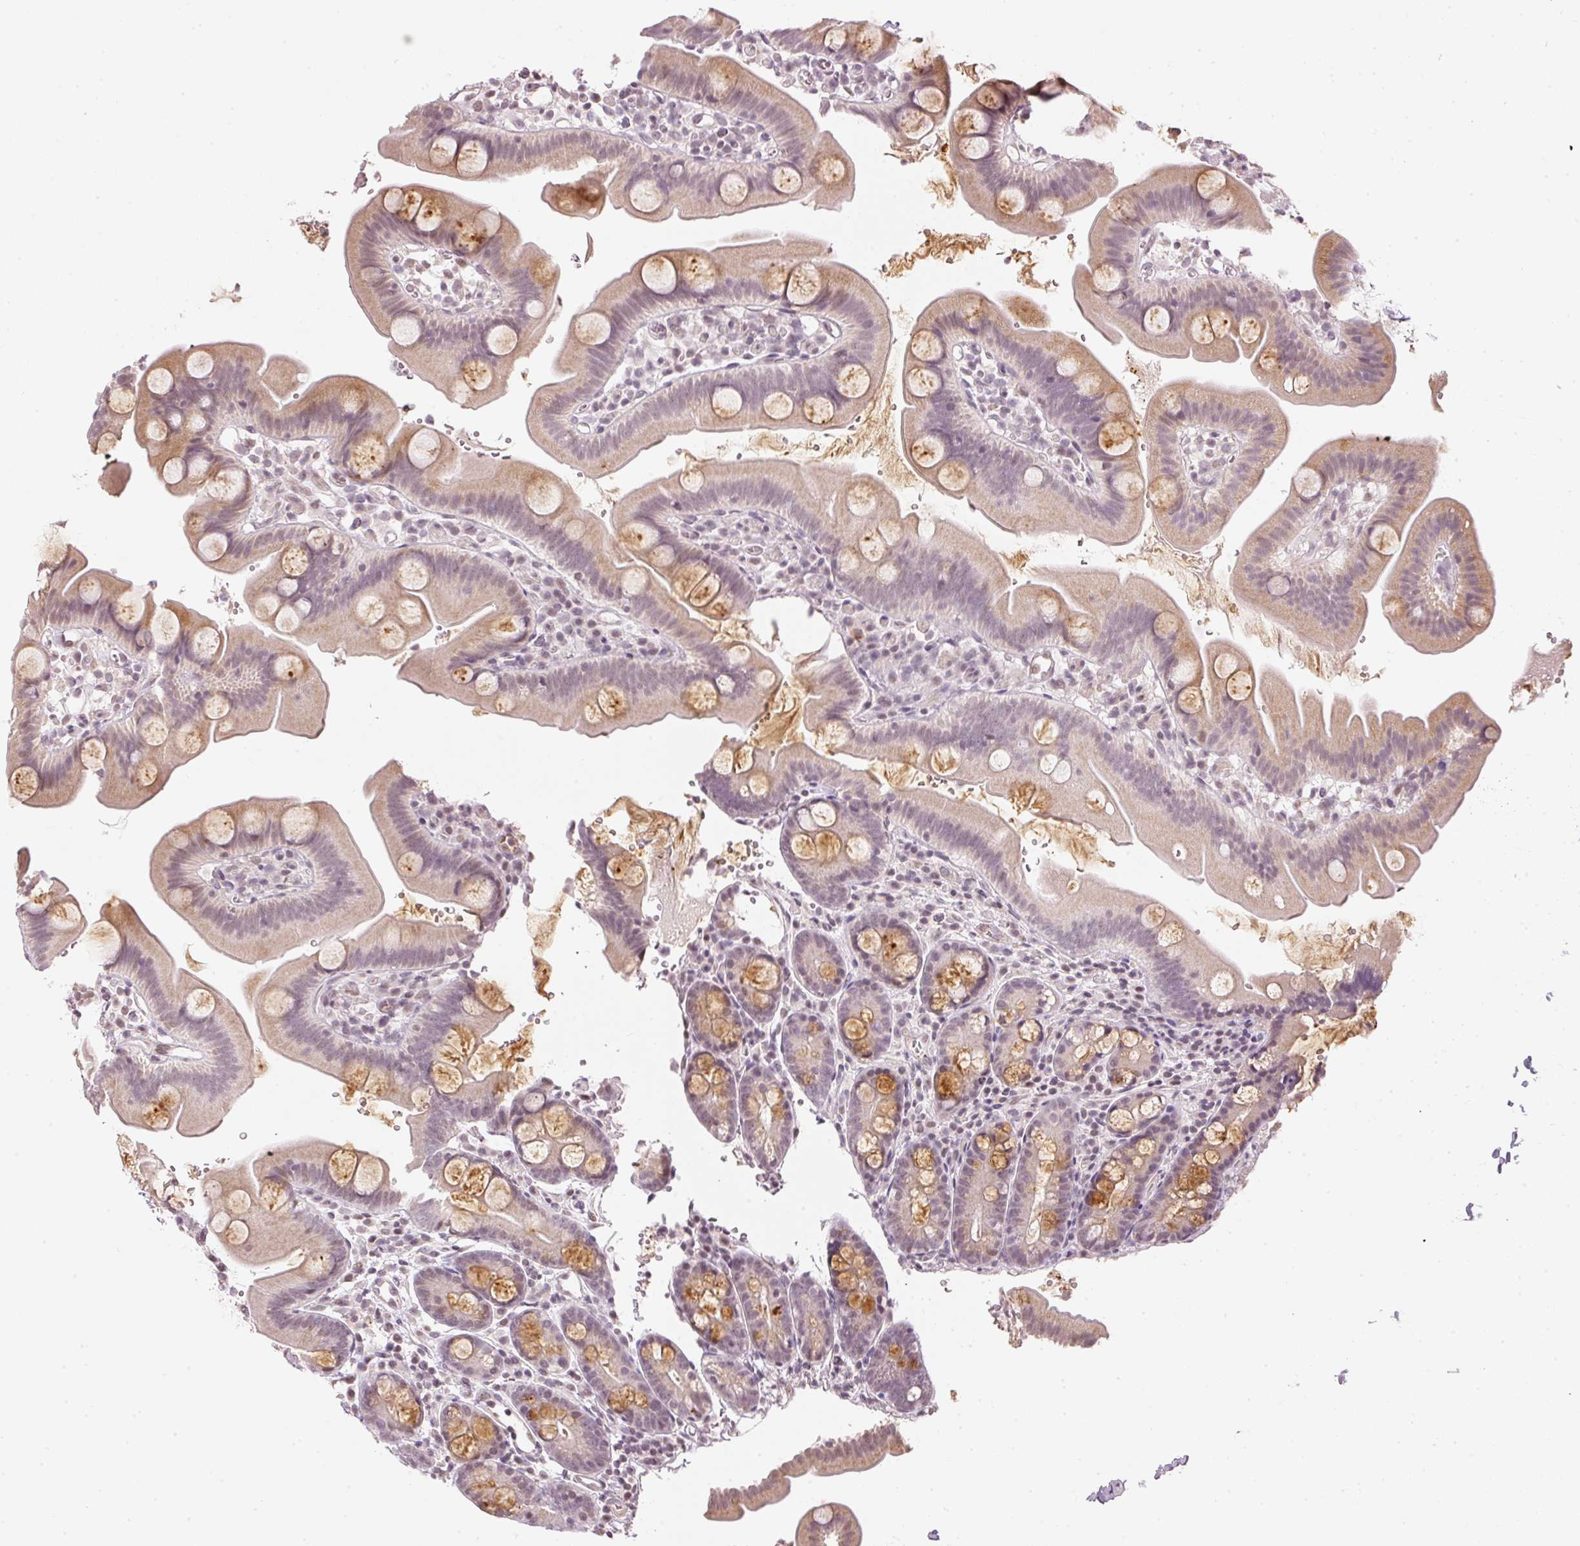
{"staining": {"intensity": "moderate", "quantity": "25%-75%", "location": "cytoplasmic/membranous"}, "tissue": "small intestine", "cell_type": "Glandular cells", "image_type": "normal", "snomed": [{"axis": "morphology", "description": "Normal tissue, NOS"}, {"axis": "topography", "description": "Small intestine"}], "caption": "Protein staining of unremarkable small intestine demonstrates moderate cytoplasmic/membranous positivity in approximately 25%-75% of glandular cells. (Brightfield microscopy of DAB IHC at high magnification).", "gene": "NRDE2", "patient": {"sex": "female", "age": 68}}